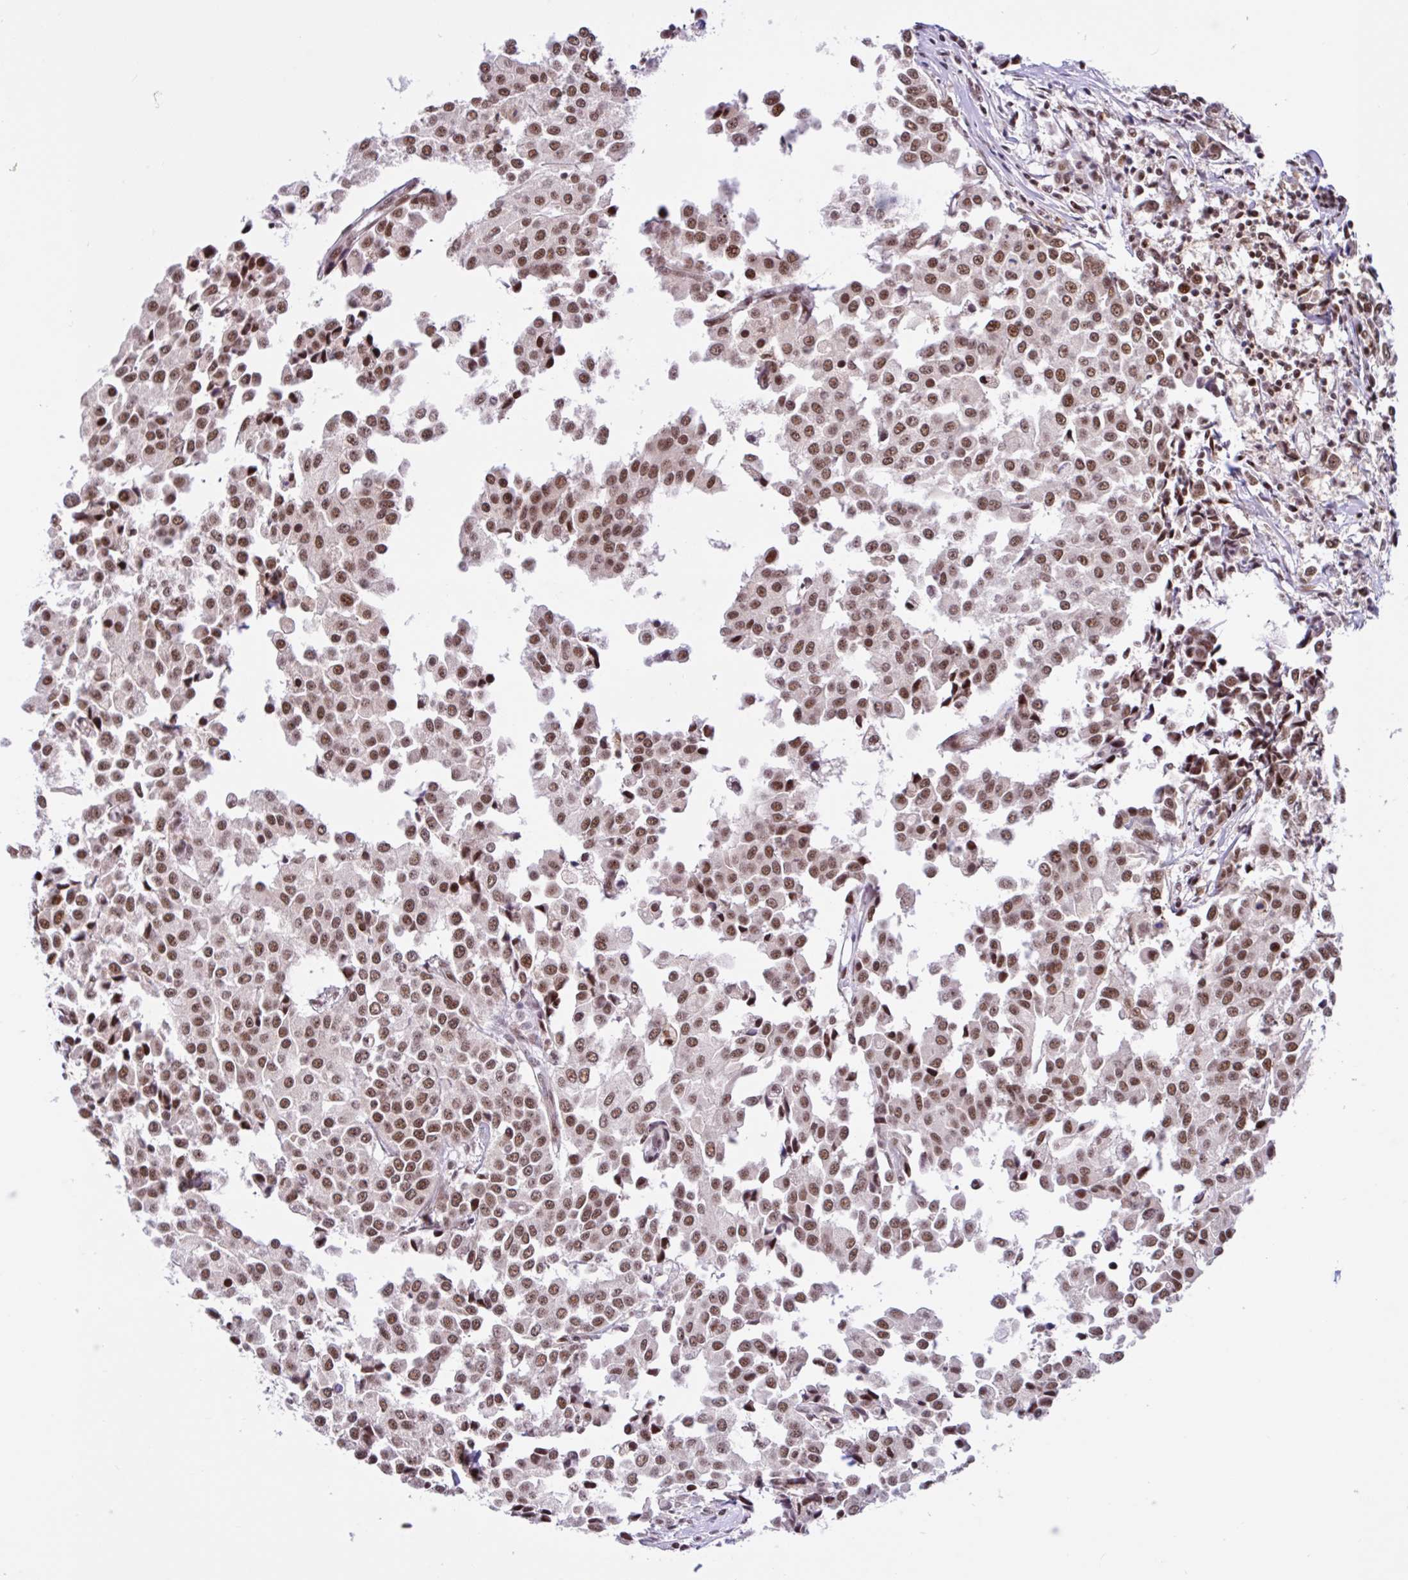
{"staining": {"intensity": "moderate", "quantity": ">75%", "location": "nuclear"}, "tissue": "breast cancer", "cell_type": "Tumor cells", "image_type": "cancer", "snomed": [{"axis": "morphology", "description": "Duct carcinoma"}, {"axis": "topography", "description": "Breast"}], "caption": "Moderate nuclear protein positivity is identified in about >75% of tumor cells in invasive ductal carcinoma (breast). (DAB (3,3'-diaminobenzidine) IHC with brightfield microscopy, high magnification).", "gene": "CCDC12", "patient": {"sex": "female", "age": 80}}